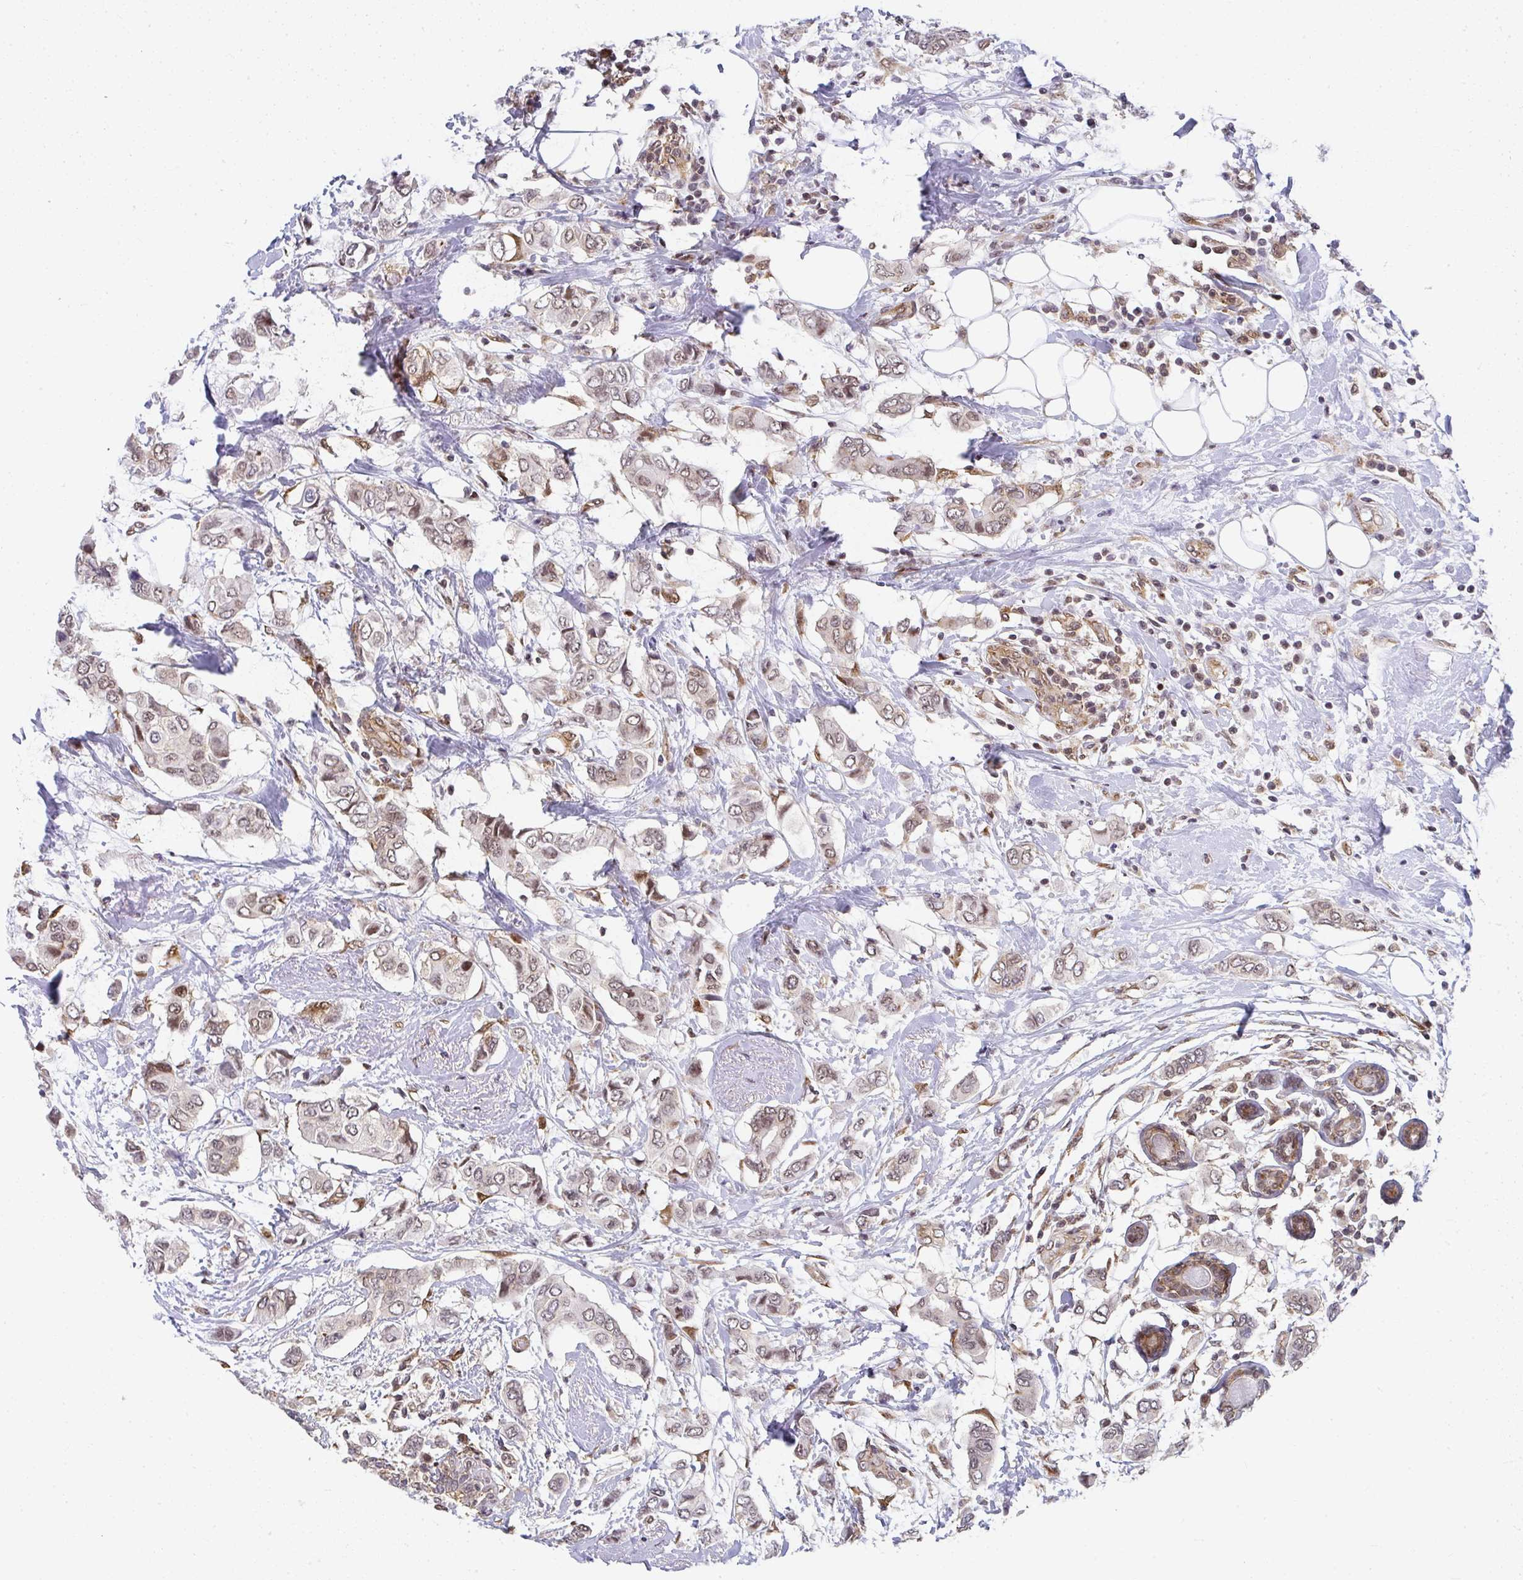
{"staining": {"intensity": "weak", "quantity": ">75%", "location": "nuclear"}, "tissue": "breast cancer", "cell_type": "Tumor cells", "image_type": "cancer", "snomed": [{"axis": "morphology", "description": "Lobular carcinoma"}, {"axis": "topography", "description": "Breast"}], "caption": "Protein staining exhibits weak nuclear staining in approximately >75% of tumor cells in breast lobular carcinoma.", "gene": "SYNCRIP", "patient": {"sex": "female", "age": 51}}